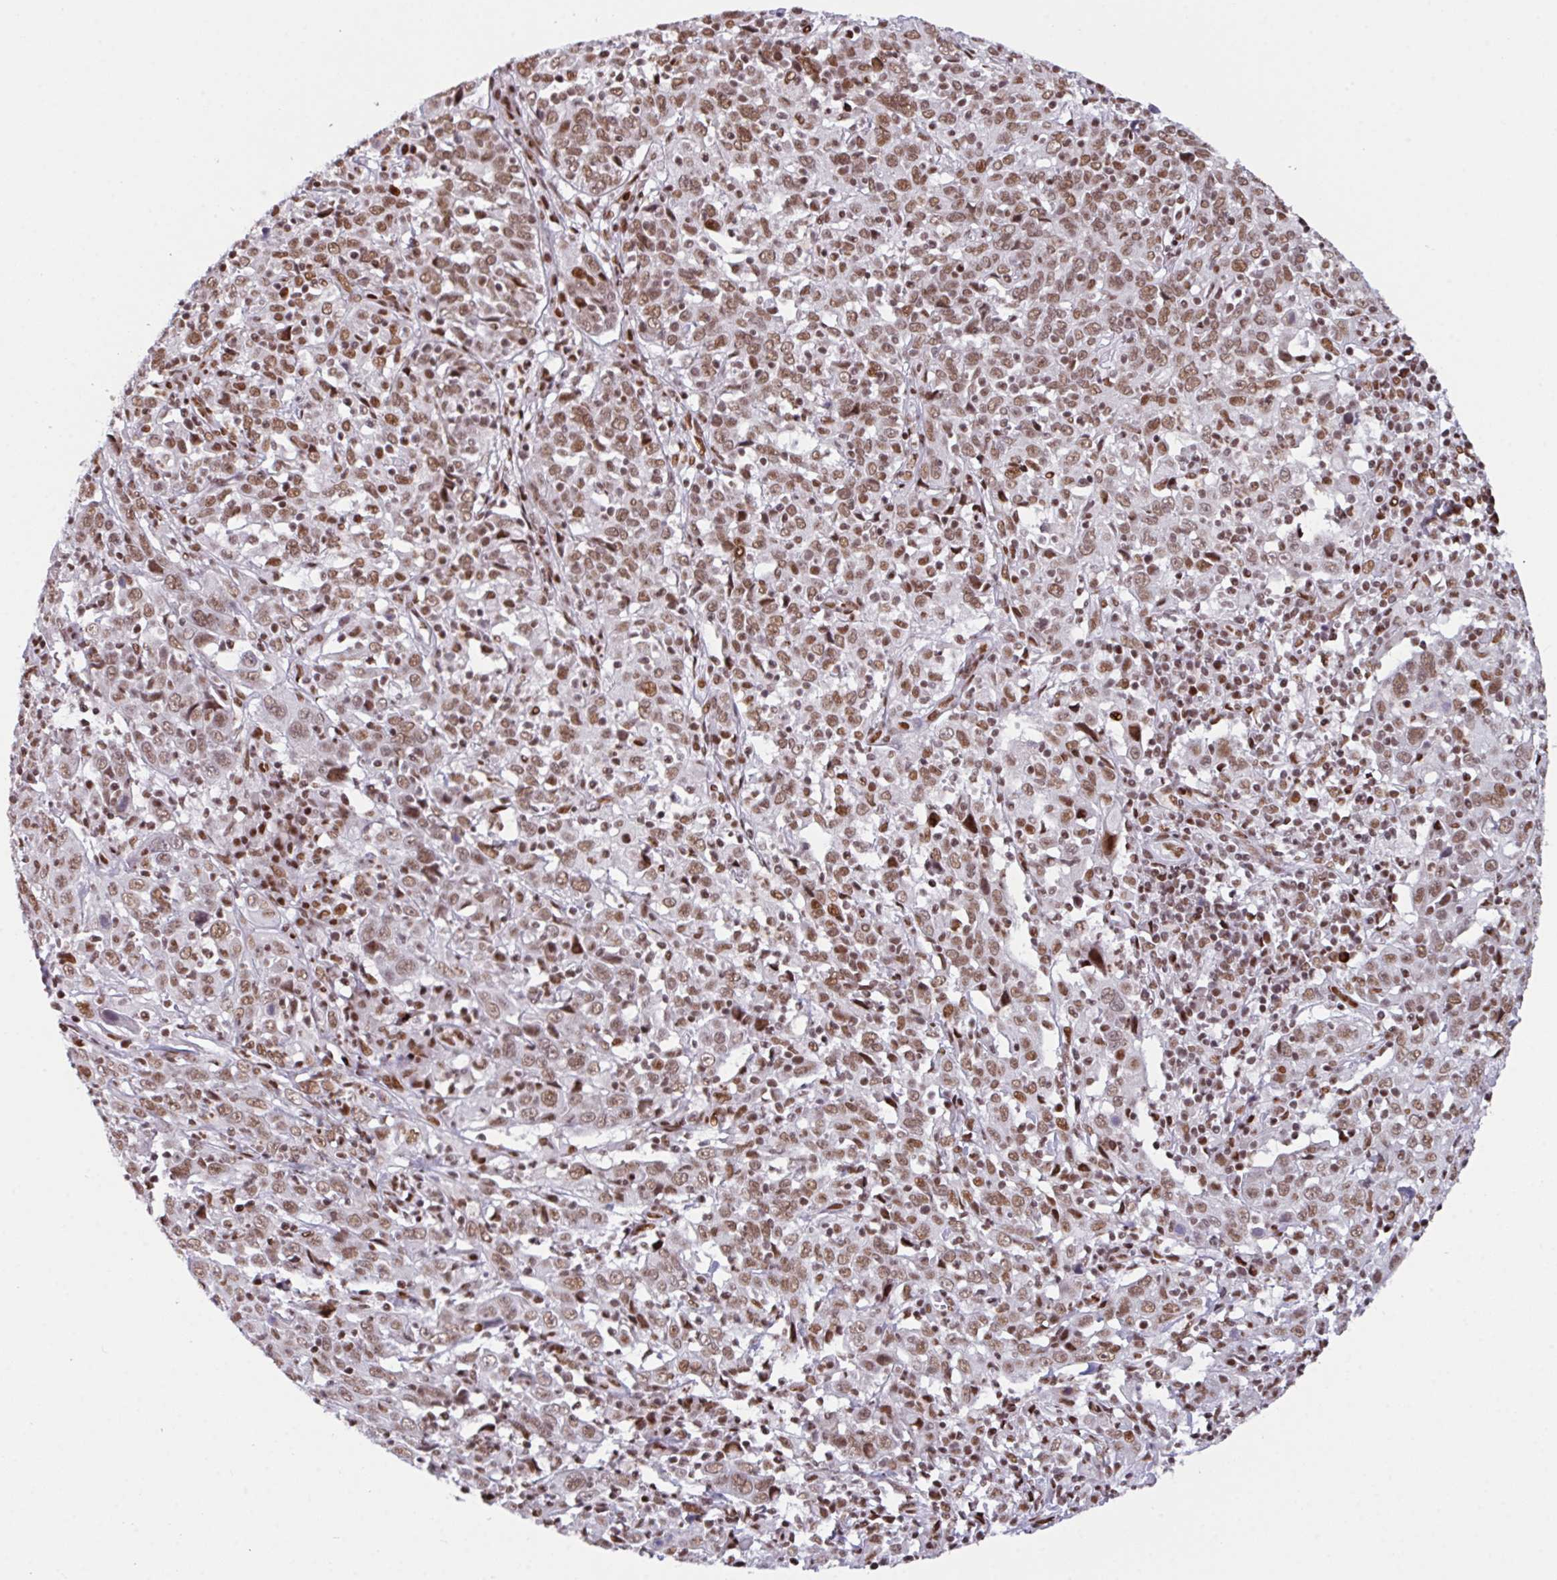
{"staining": {"intensity": "moderate", "quantity": ">75%", "location": "nuclear"}, "tissue": "cervical cancer", "cell_type": "Tumor cells", "image_type": "cancer", "snomed": [{"axis": "morphology", "description": "Squamous cell carcinoma, NOS"}, {"axis": "topography", "description": "Cervix"}], "caption": "Brown immunohistochemical staining in cervical cancer exhibits moderate nuclear positivity in about >75% of tumor cells. (IHC, brightfield microscopy, high magnification).", "gene": "CLP1", "patient": {"sex": "female", "age": 46}}